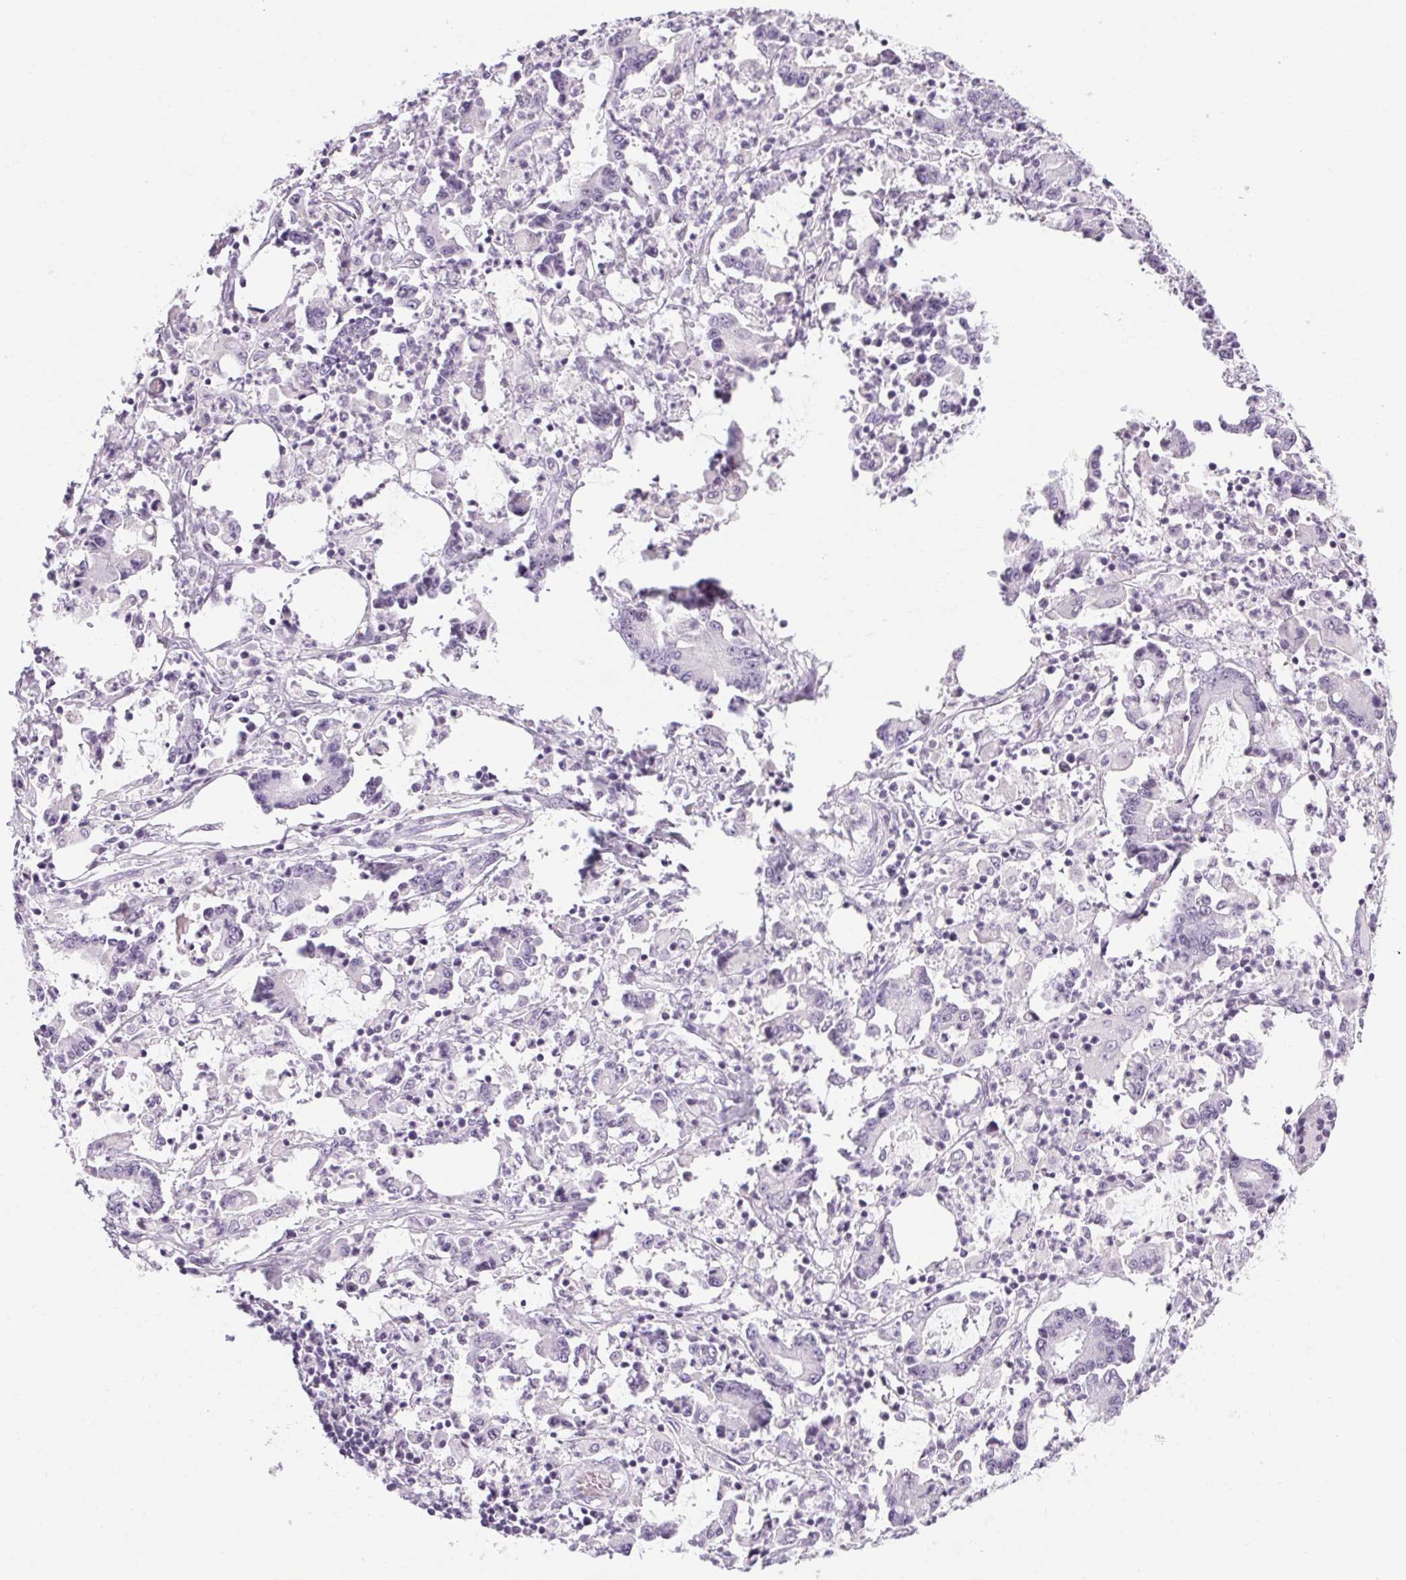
{"staining": {"intensity": "negative", "quantity": "none", "location": "none"}, "tissue": "stomach cancer", "cell_type": "Tumor cells", "image_type": "cancer", "snomed": [{"axis": "morphology", "description": "Adenocarcinoma, NOS"}, {"axis": "topography", "description": "Stomach, upper"}], "caption": "Stomach cancer (adenocarcinoma) stained for a protein using immunohistochemistry demonstrates no staining tumor cells.", "gene": "POMC", "patient": {"sex": "male", "age": 68}}